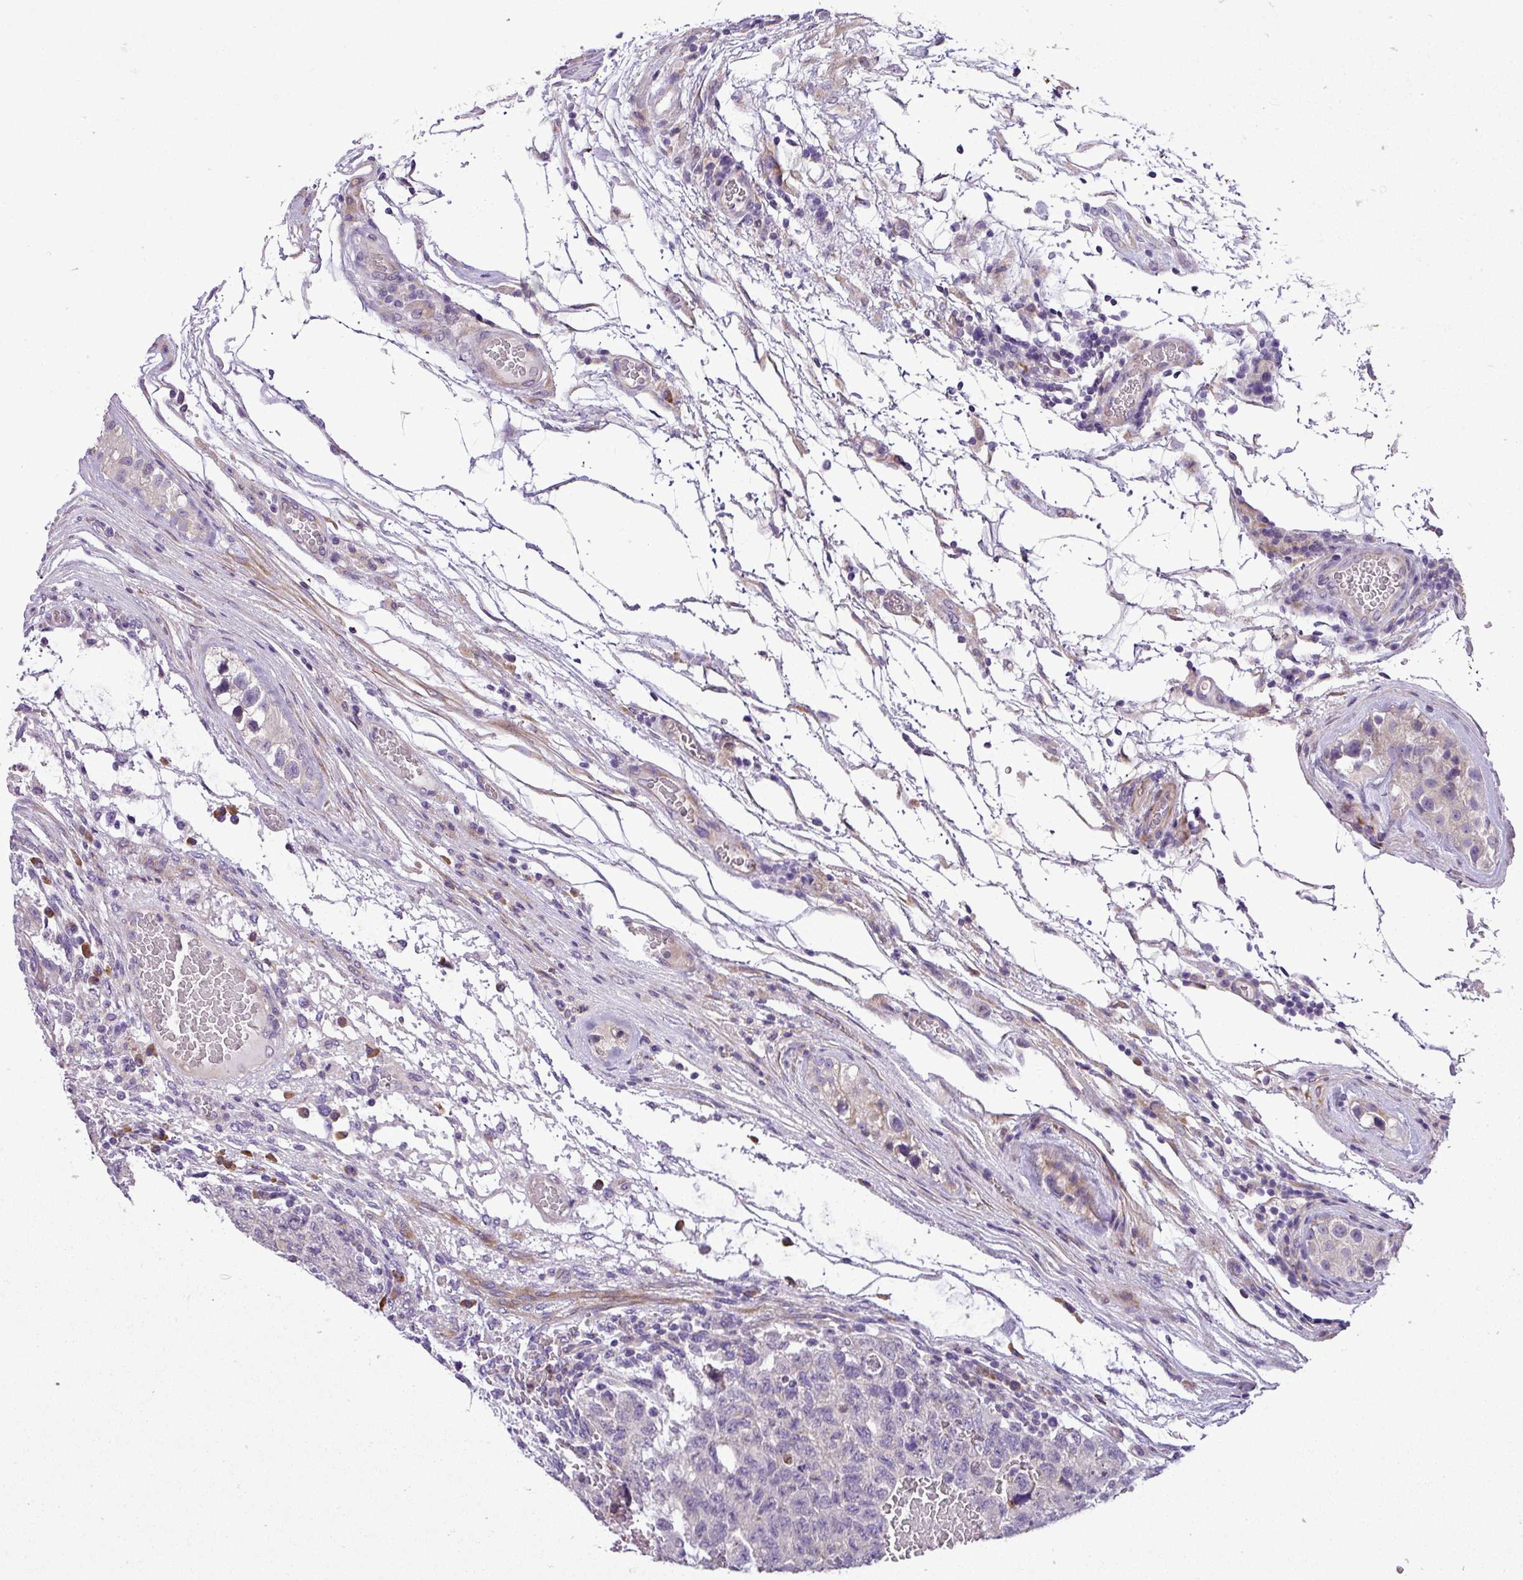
{"staining": {"intensity": "negative", "quantity": "none", "location": "none"}, "tissue": "testis cancer", "cell_type": "Tumor cells", "image_type": "cancer", "snomed": [{"axis": "morphology", "description": "Normal tissue, NOS"}, {"axis": "morphology", "description": "Carcinoma, Embryonal, NOS"}, {"axis": "topography", "description": "Testis"}], "caption": "This is an immunohistochemistry (IHC) histopathology image of human testis embryonal carcinoma. There is no staining in tumor cells.", "gene": "MOCS3", "patient": {"sex": "male", "age": 36}}